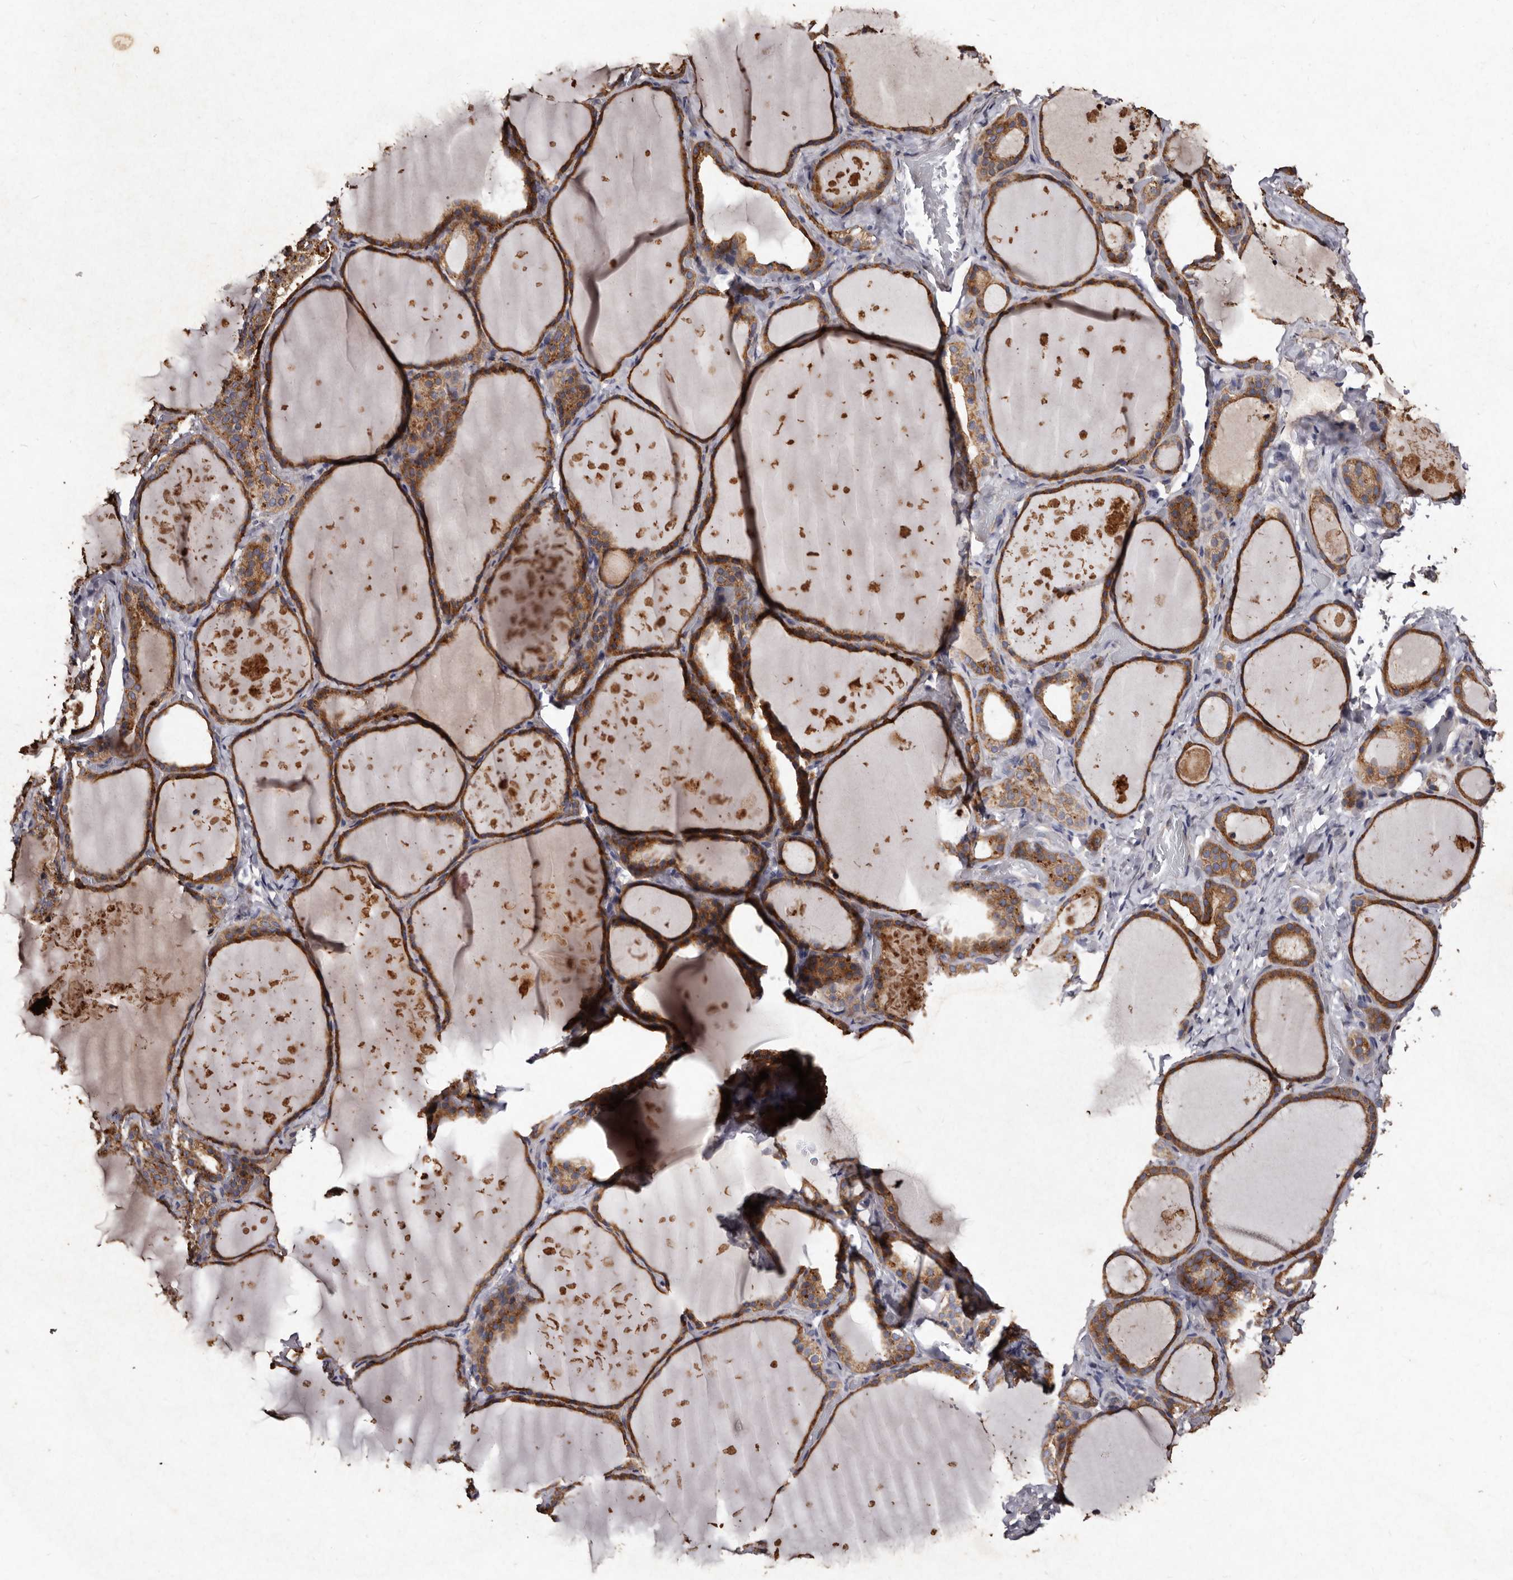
{"staining": {"intensity": "moderate", "quantity": ">75%", "location": "cytoplasmic/membranous"}, "tissue": "thyroid gland", "cell_type": "Glandular cells", "image_type": "normal", "snomed": [{"axis": "morphology", "description": "Normal tissue, NOS"}, {"axis": "topography", "description": "Thyroid gland"}], "caption": "Protein positivity by IHC displays moderate cytoplasmic/membranous positivity in approximately >75% of glandular cells in unremarkable thyroid gland.", "gene": "TFB1M", "patient": {"sex": "female", "age": 44}}